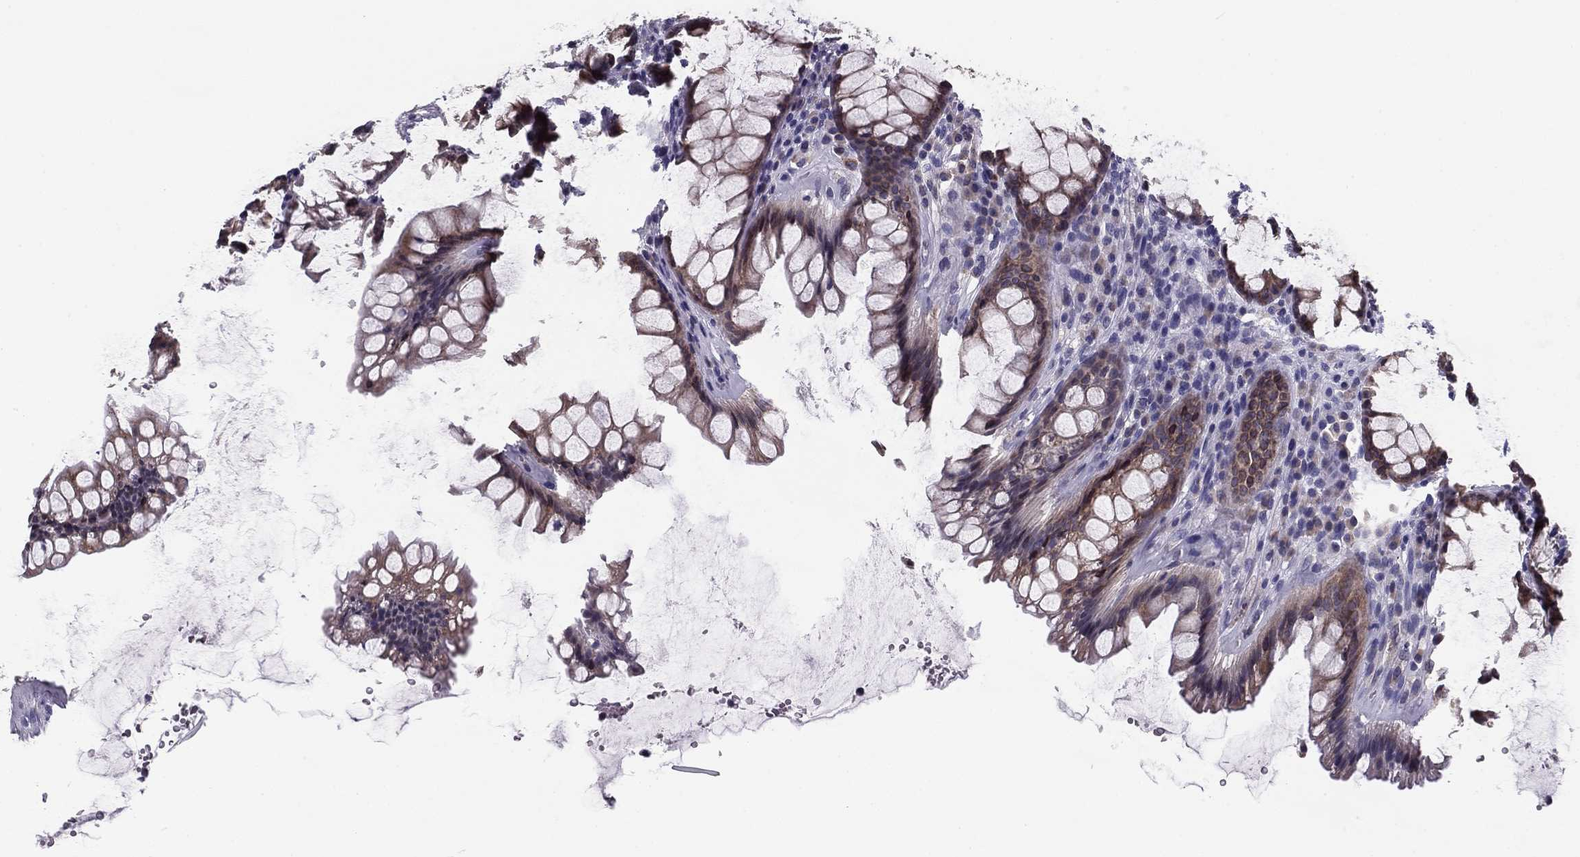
{"staining": {"intensity": "strong", "quantity": "25%-75%", "location": "cytoplasmic/membranous"}, "tissue": "rectum", "cell_type": "Glandular cells", "image_type": "normal", "snomed": [{"axis": "morphology", "description": "Normal tissue, NOS"}, {"axis": "topography", "description": "Rectum"}], "caption": "Unremarkable rectum exhibits strong cytoplasmic/membranous positivity in approximately 25%-75% of glandular cells.", "gene": "TMED3", "patient": {"sex": "male", "age": 72}}